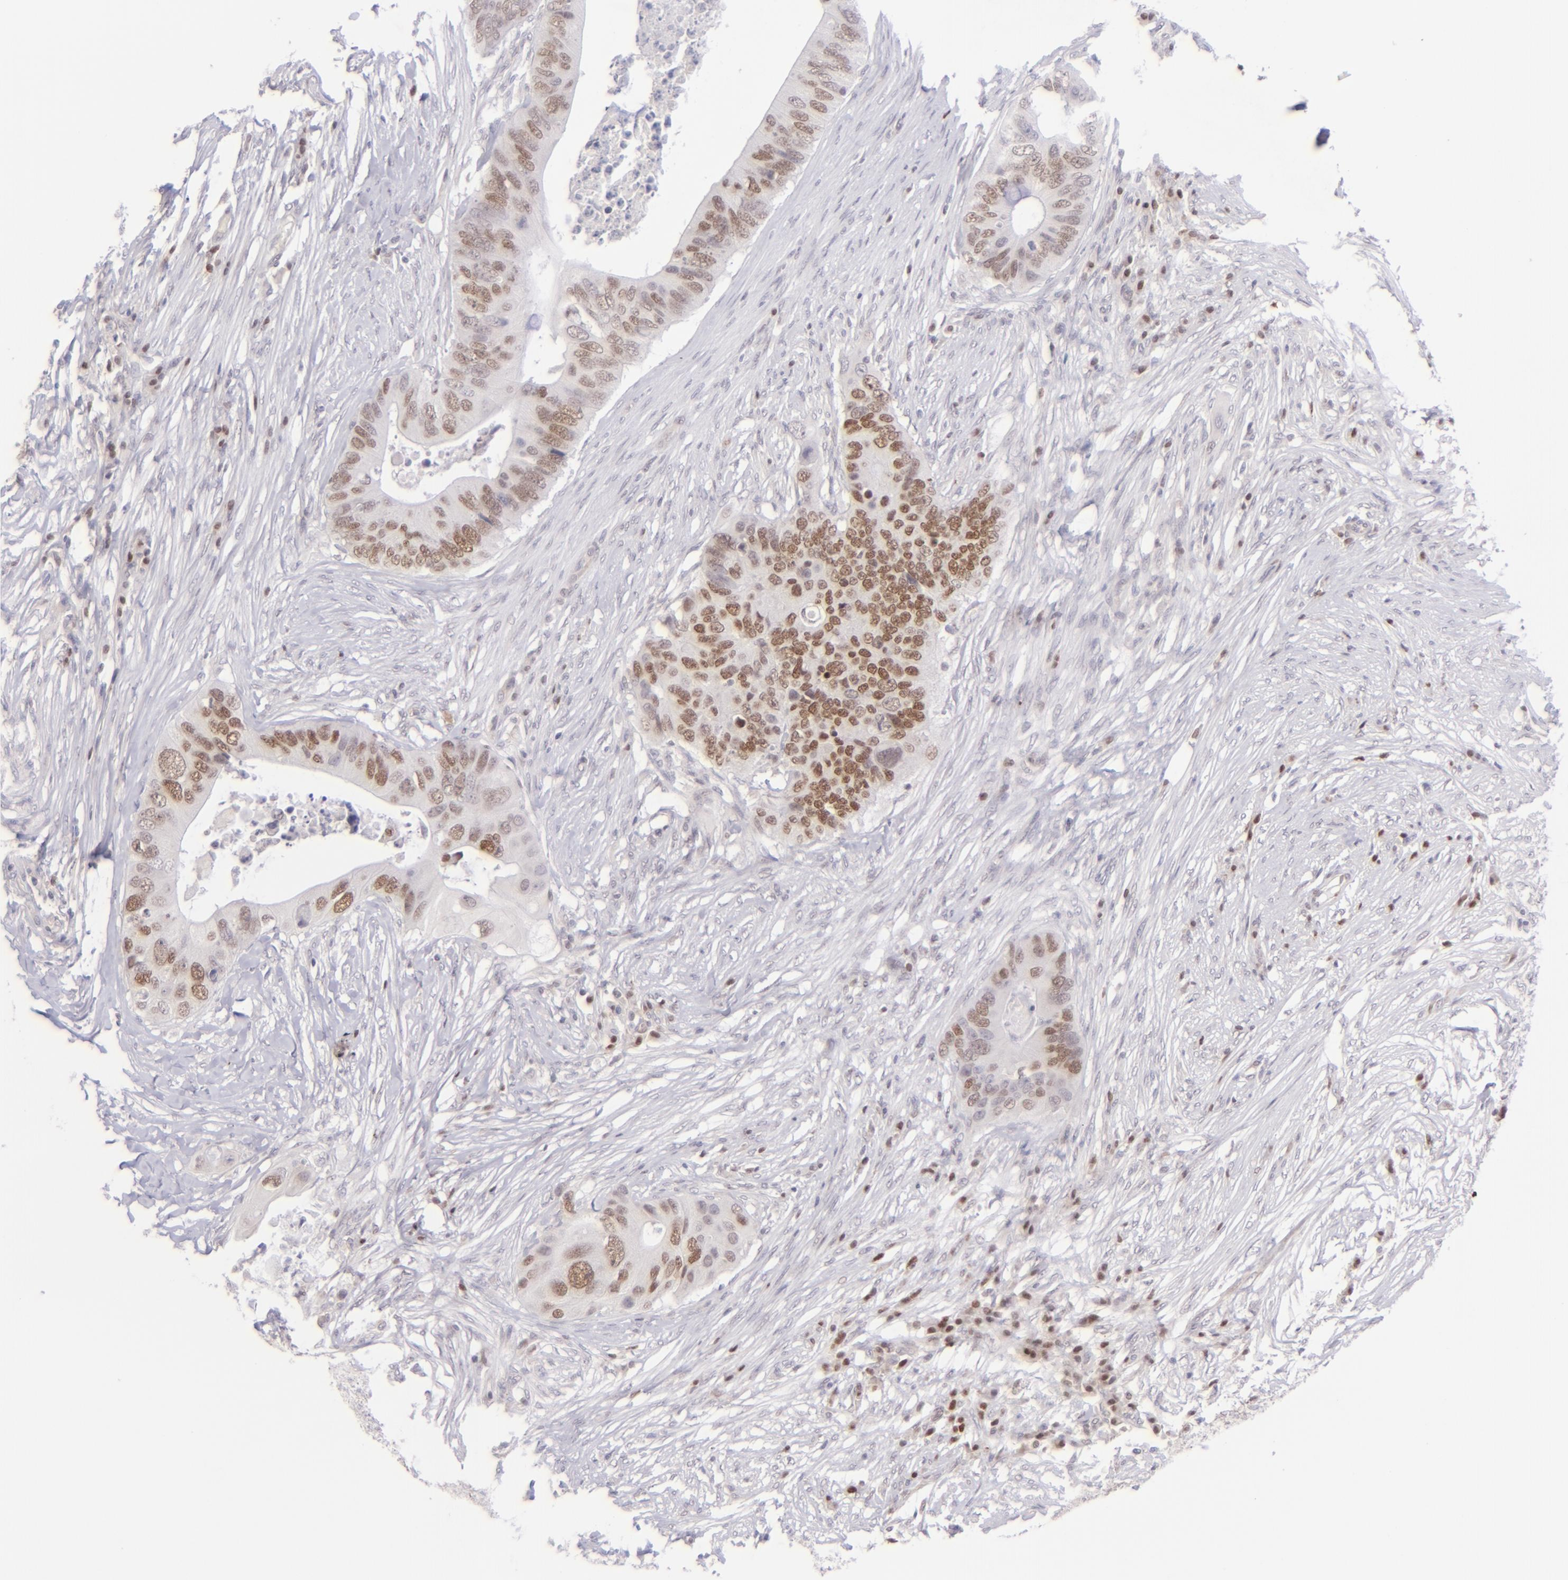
{"staining": {"intensity": "moderate", "quantity": ">75%", "location": "nuclear"}, "tissue": "colorectal cancer", "cell_type": "Tumor cells", "image_type": "cancer", "snomed": [{"axis": "morphology", "description": "Adenocarcinoma, NOS"}, {"axis": "topography", "description": "Colon"}], "caption": "Adenocarcinoma (colorectal) stained with IHC demonstrates moderate nuclear positivity in approximately >75% of tumor cells.", "gene": "POU2F1", "patient": {"sex": "male", "age": 71}}